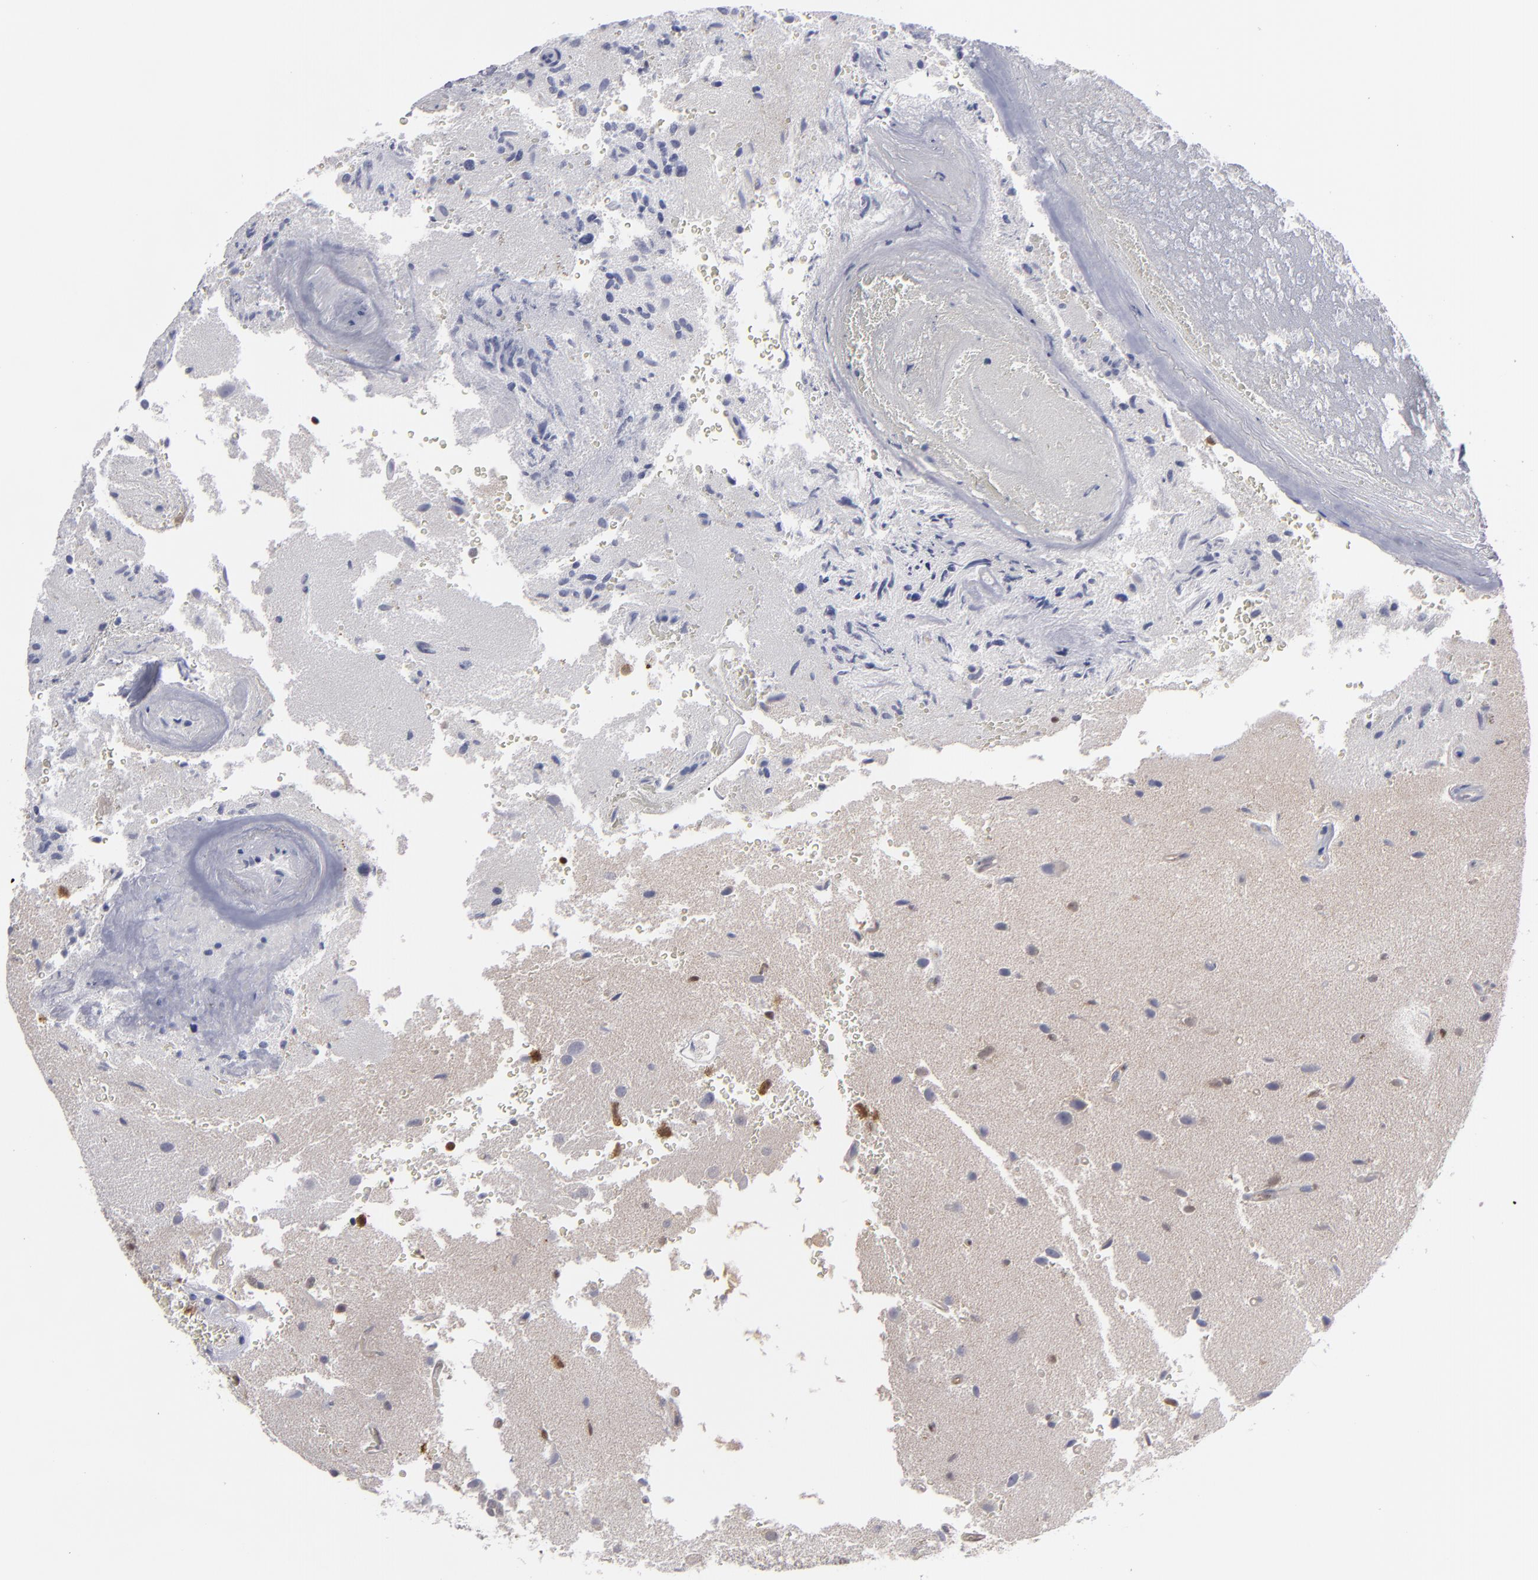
{"staining": {"intensity": "moderate", "quantity": "<25%", "location": "cytoplasmic/membranous,nuclear"}, "tissue": "glioma", "cell_type": "Tumor cells", "image_type": "cancer", "snomed": [{"axis": "morphology", "description": "Normal tissue, NOS"}, {"axis": "morphology", "description": "Glioma, malignant, High grade"}, {"axis": "topography", "description": "Cerebral cortex"}], "caption": "Malignant high-grade glioma stained with a protein marker shows moderate staining in tumor cells.", "gene": "GSR", "patient": {"sex": "male", "age": 75}}